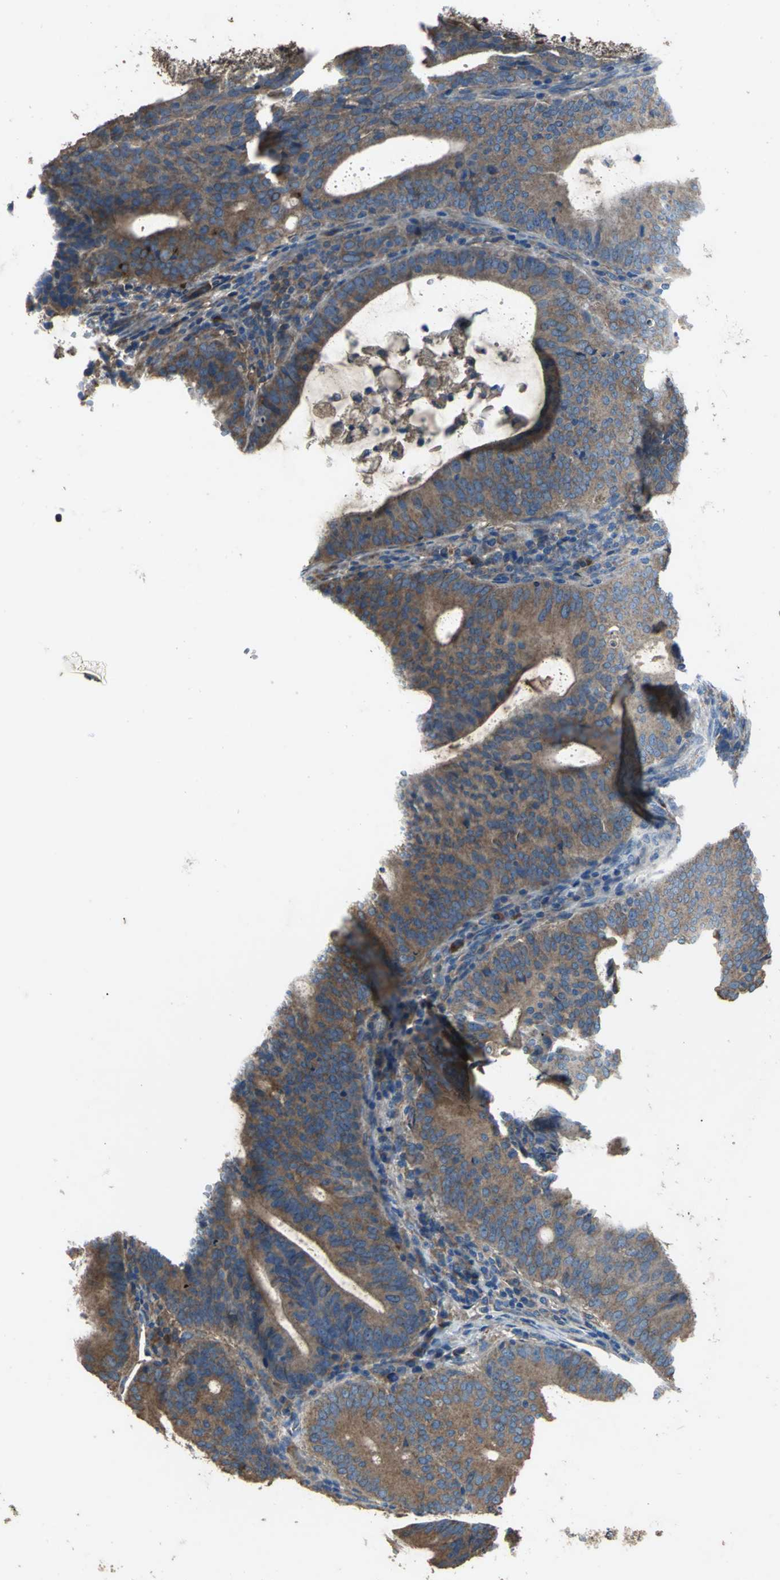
{"staining": {"intensity": "moderate", "quantity": ">75%", "location": "cytoplasmic/membranous"}, "tissue": "endometrial cancer", "cell_type": "Tumor cells", "image_type": "cancer", "snomed": [{"axis": "morphology", "description": "Adenocarcinoma, NOS"}, {"axis": "topography", "description": "Uterus"}], "caption": "Adenocarcinoma (endometrial) stained for a protein (brown) displays moderate cytoplasmic/membranous positive expression in about >75% of tumor cells.", "gene": "HEPH", "patient": {"sex": "female", "age": 83}}